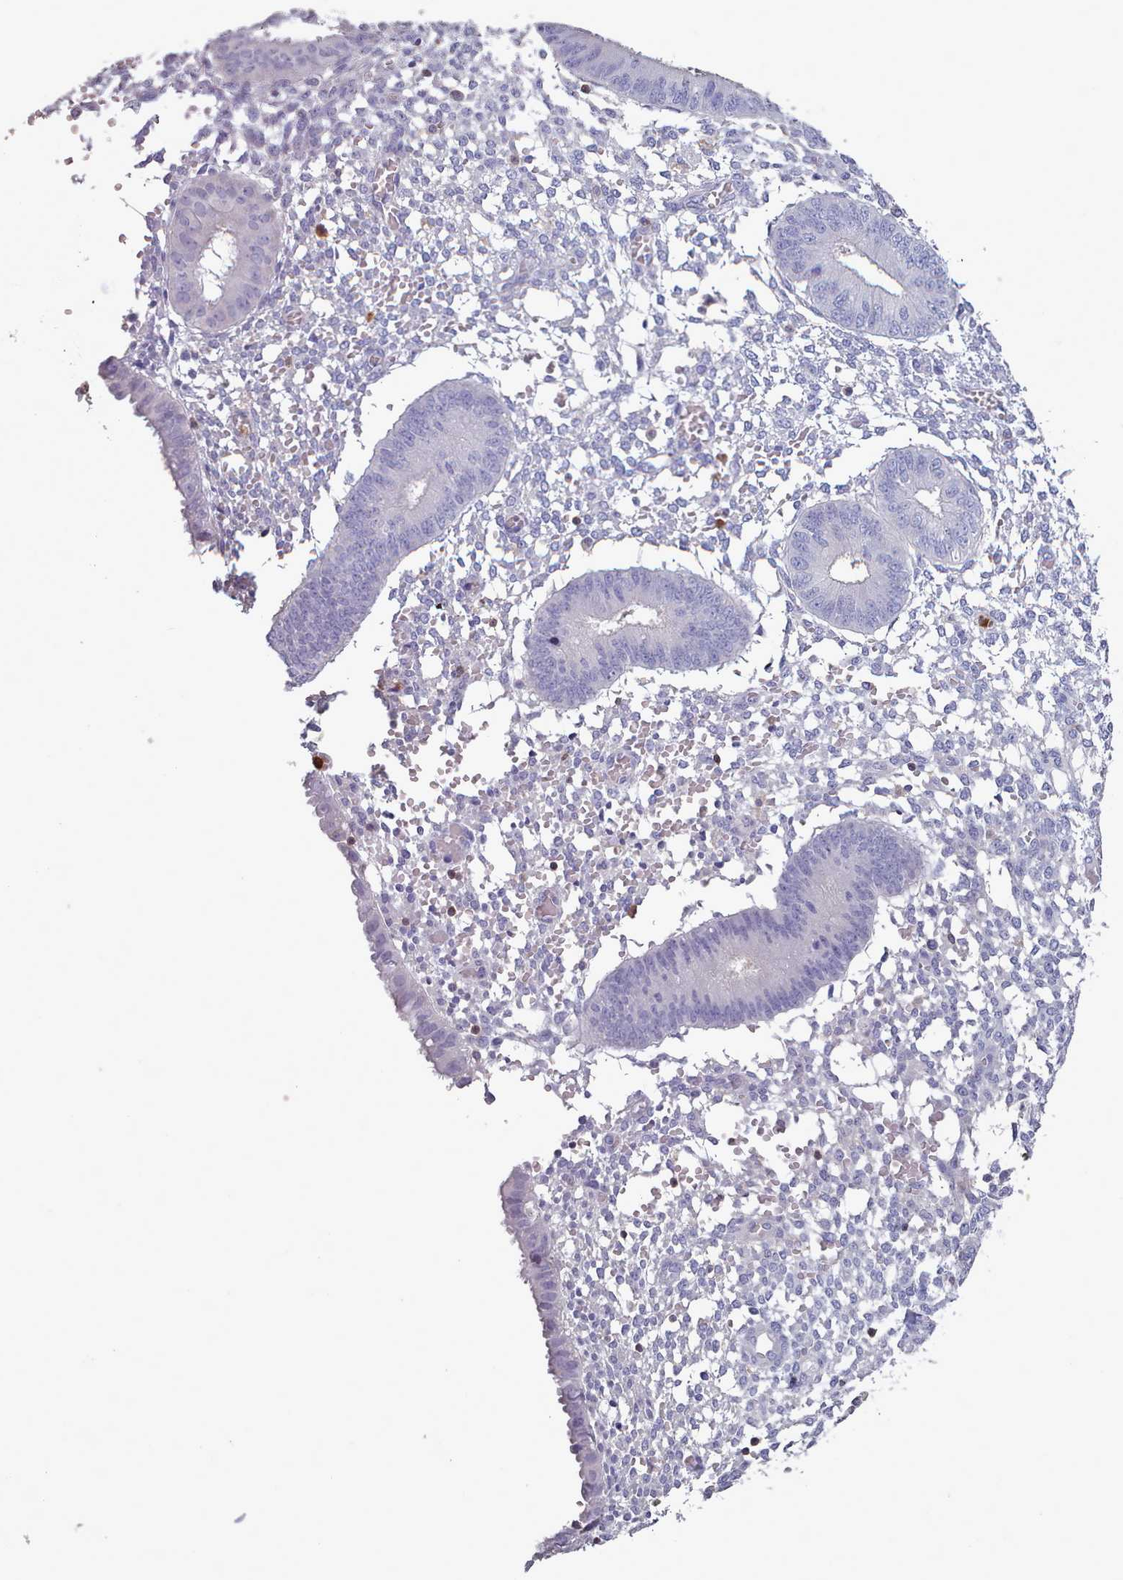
{"staining": {"intensity": "negative", "quantity": "none", "location": "none"}, "tissue": "endometrium", "cell_type": "Cells in endometrial stroma", "image_type": "normal", "snomed": [{"axis": "morphology", "description": "Normal tissue, NOS"}, {"axis": "topography", "description": "Endometrium"}], "caption": "This is a image of immunohistochemistry staining of benign endometrium, which shows no positivity in cells in endometrial stroma. The staining was performed using DAB to visualize the protein expression in brown, while the nuclei were stained in blue with hematoxylin (Magnification: 20x).", "gene": "RAC1", "patient": {"sex": "female", "age": 49}}